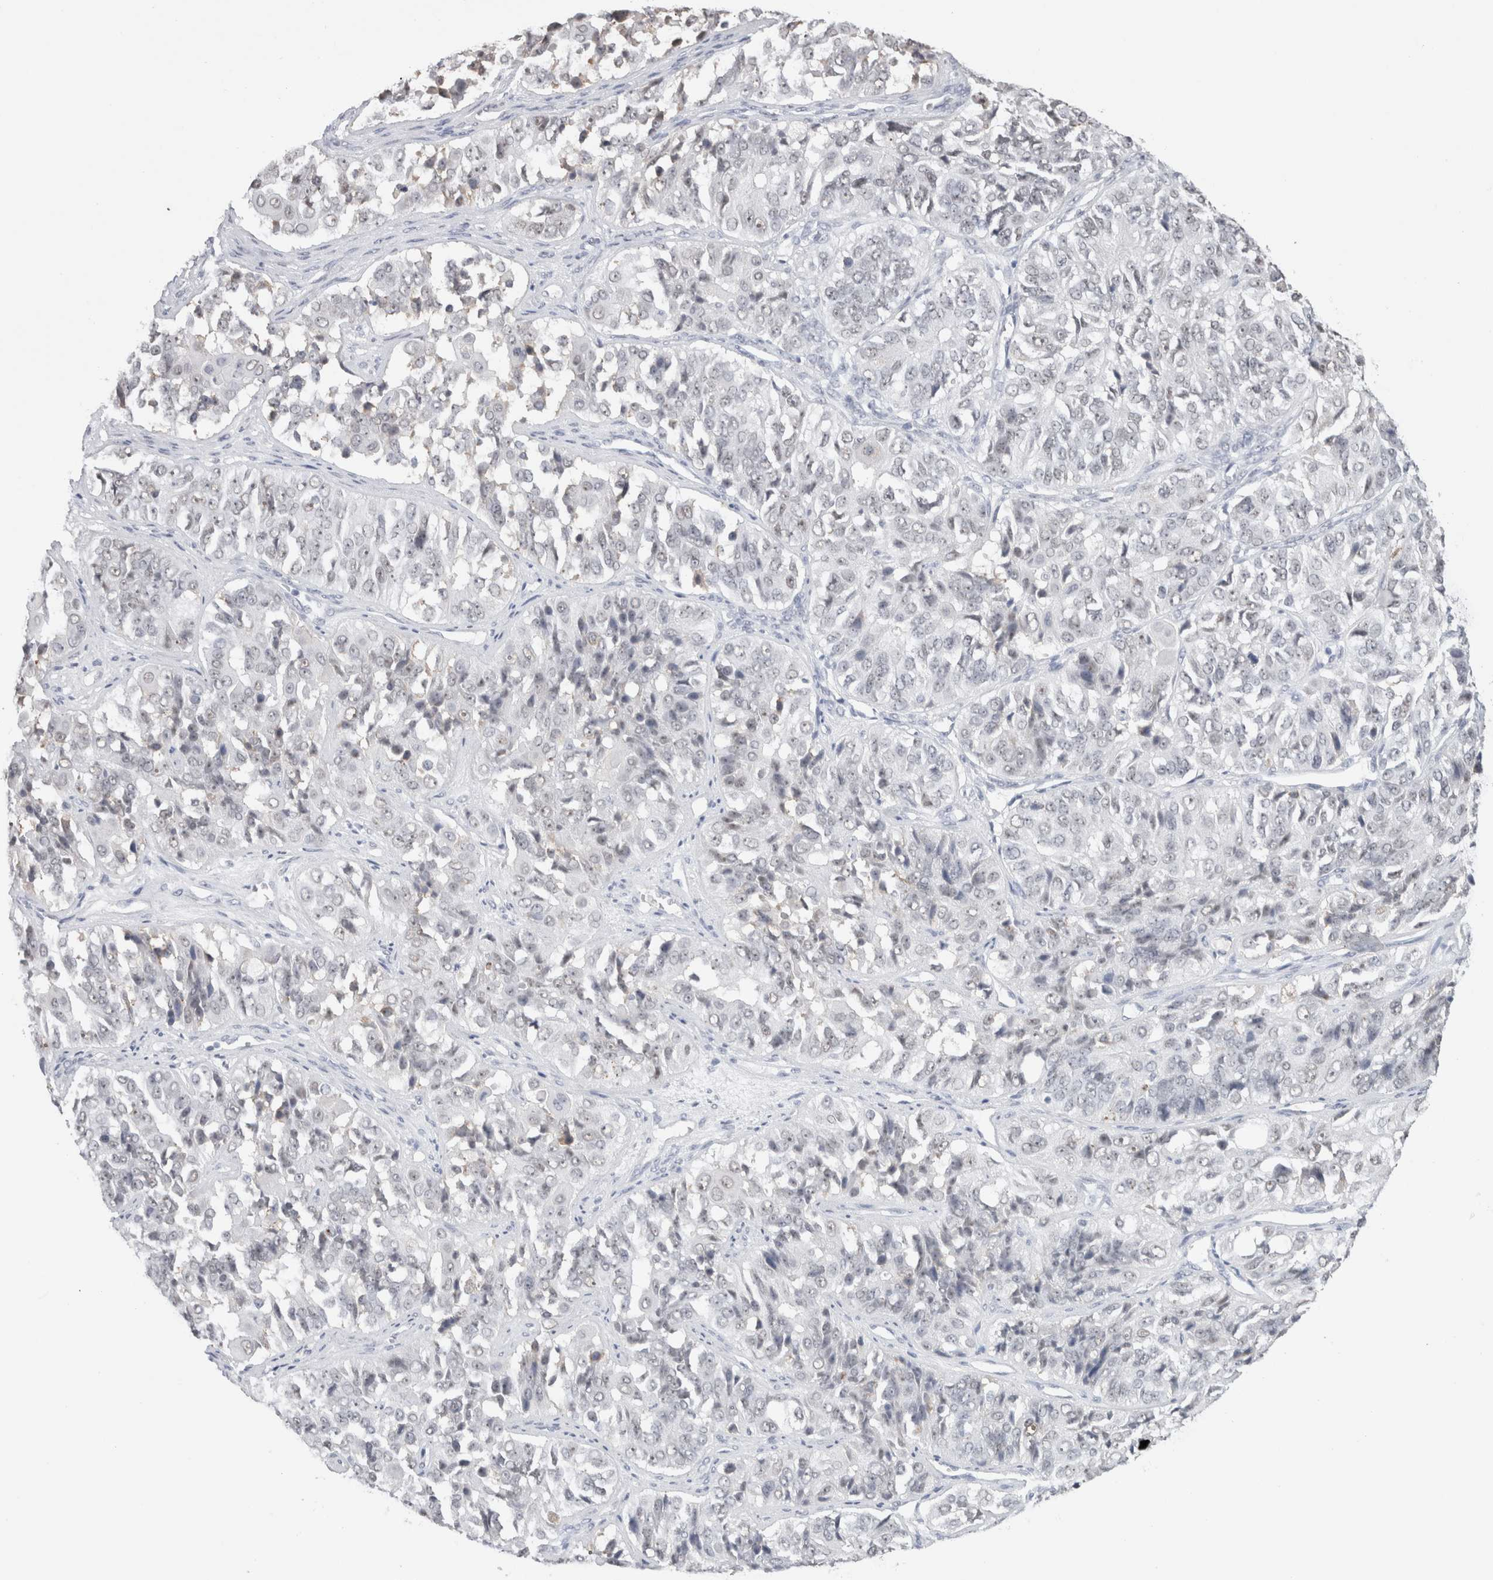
{"staining": {"intensity": "negative", "quantity": "none", "location": "none"}, "tissue": "ovarian cancer", "cell_type": "Tumor cells", "image_type": "cancer", "snomed": [{"axis": "morphology", "description": "Carcinoma, endometroid"}, {"axis": "topography", "description": "Ovary"}], "caption": "IHC of ovarian endometroid carcinoma shows no positivity in tumor cells.", "gene": "CADM3", "patient": {"sex": "female", "age": 51}}